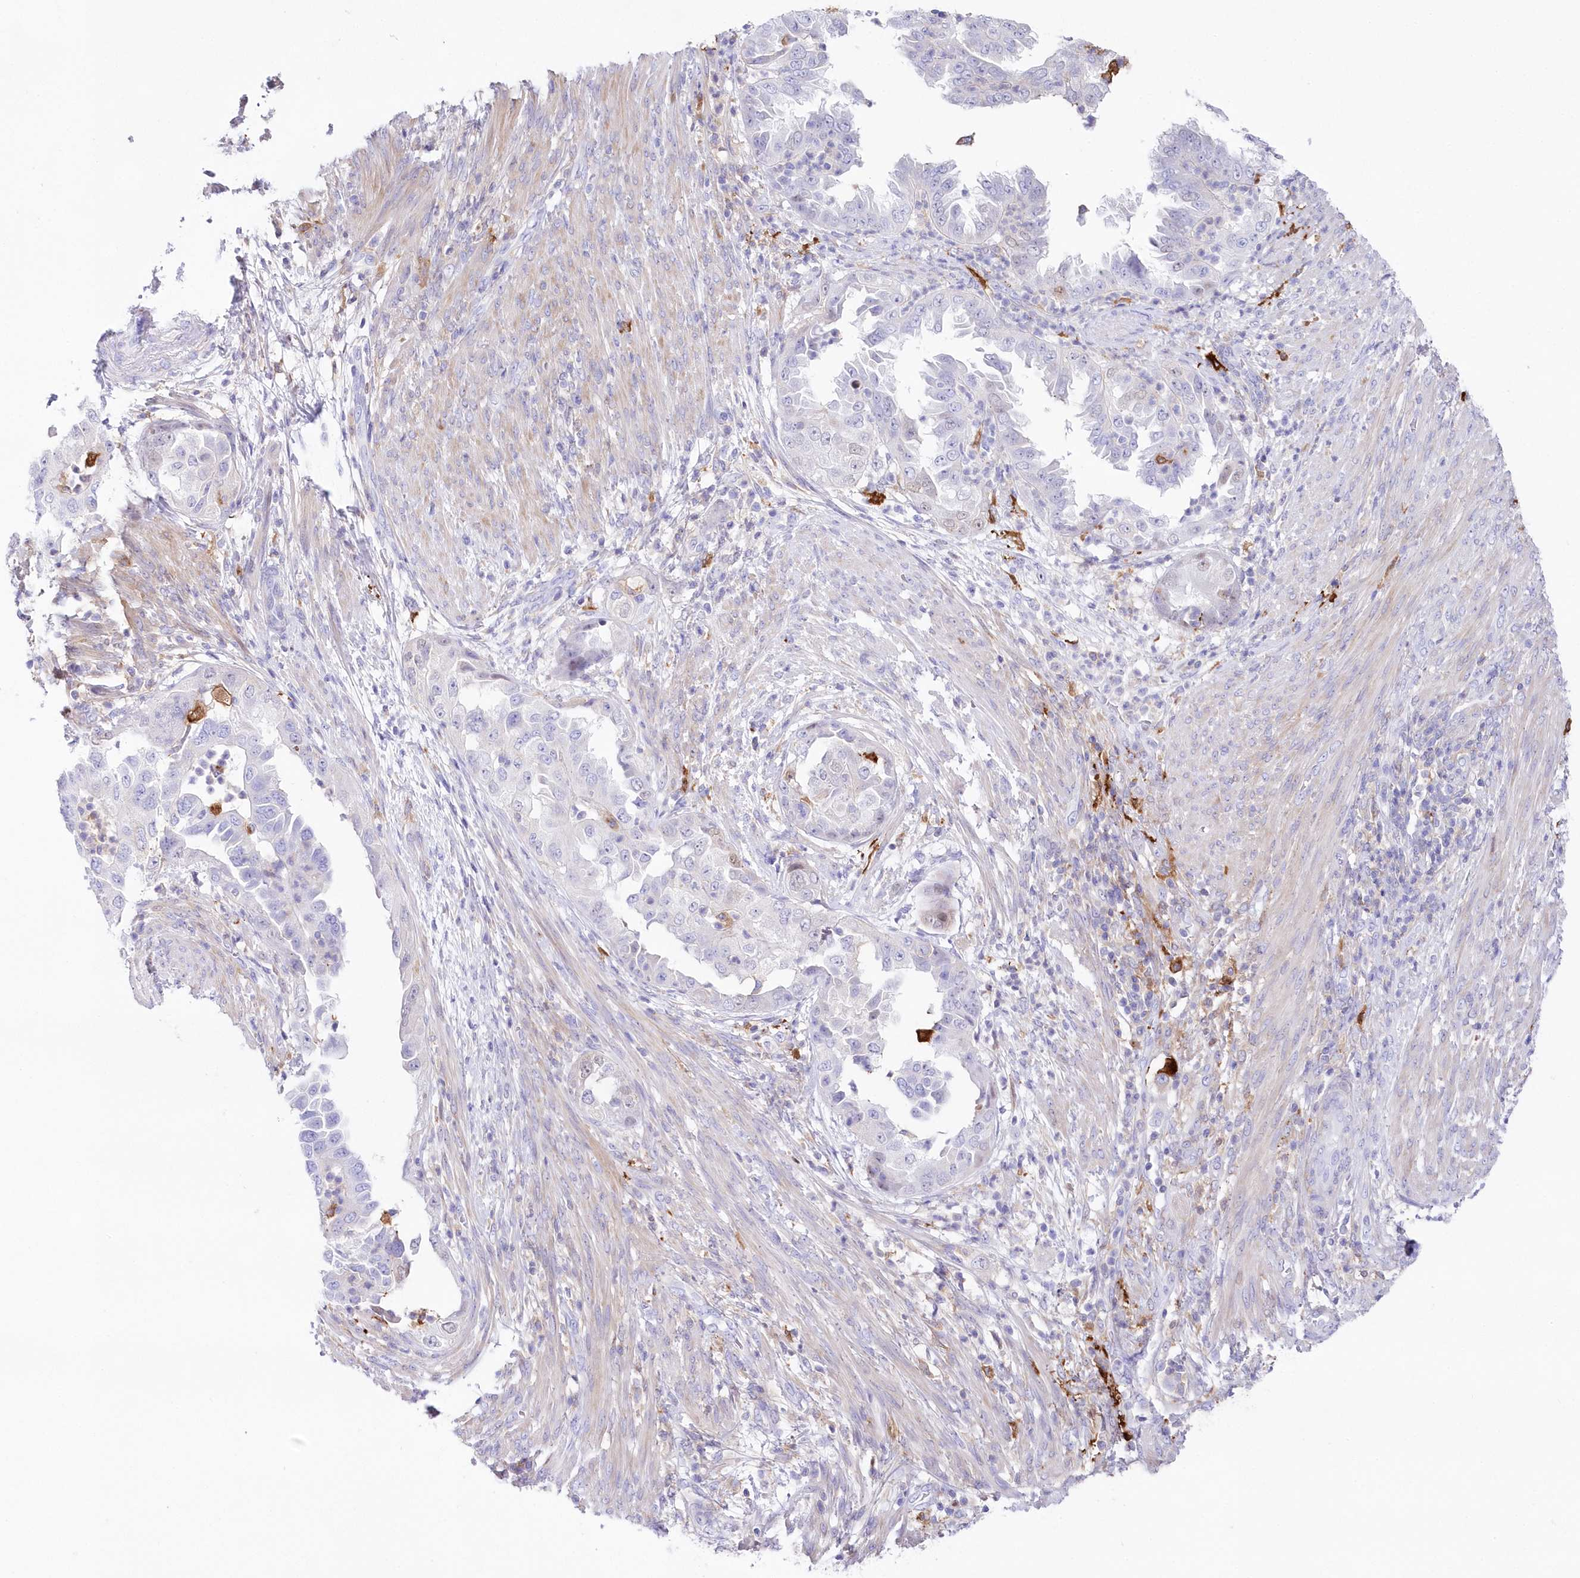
{"staining": {"intensity": "negative", "quantity": "none", "location": "none"}, "tissue": "endometrial cancer", "cell_type": "Tumor cells", "image_type": "cancer", "snomed": [{"axis": "morphology", "description": "Adenocarcinoma, NOS"}, {"axis": "topography", "description": "Endometrium"}], "caption": "The immunohistochemistry (IHC) photomicrograph has no significant expression in tumor cells of endometrial cancer (adenocarcinoma) tissue.", "gene": "DNAJC19", "patient": {"sex": "female", "age": 85}}